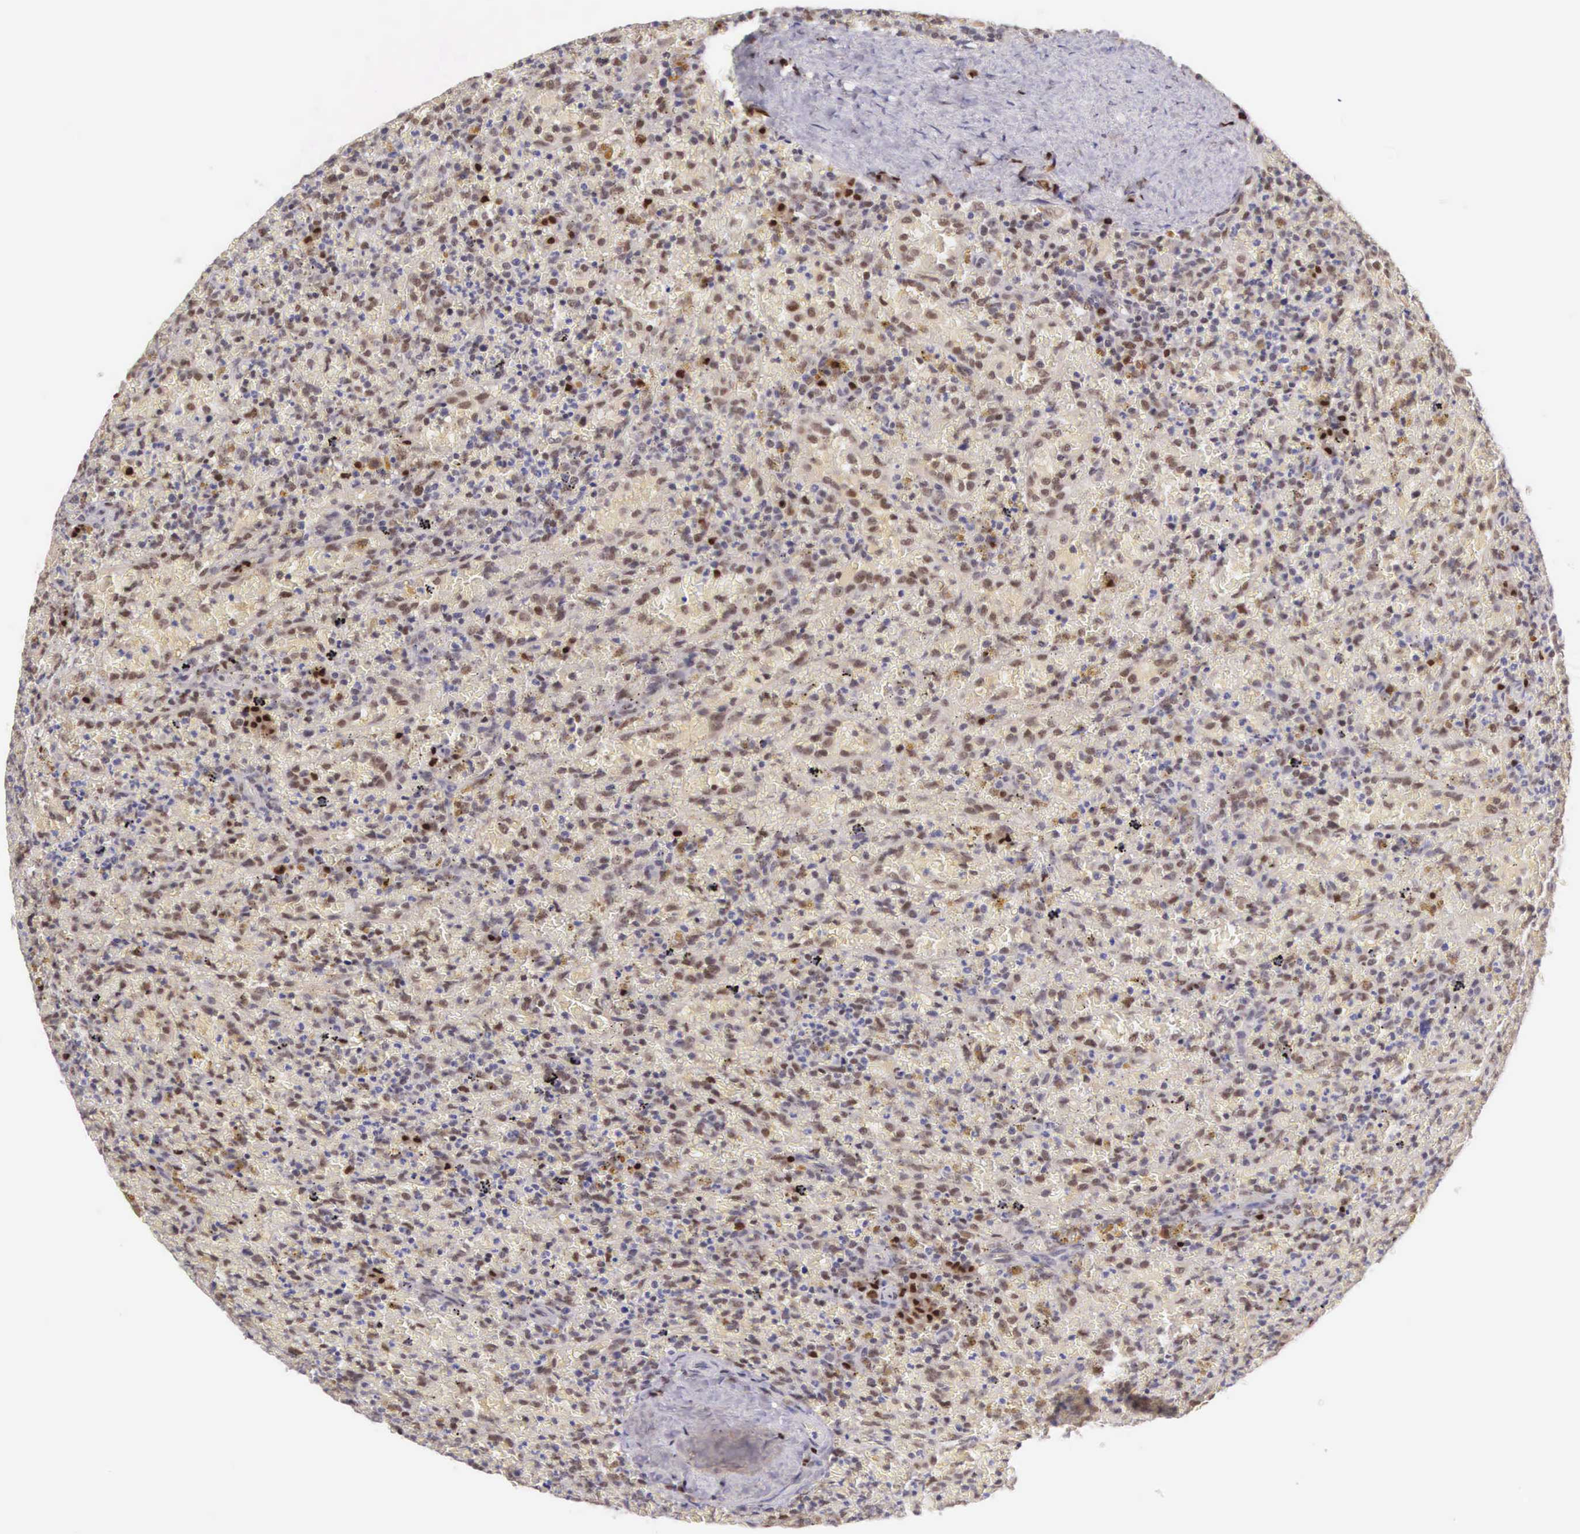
{"staining": {"intensity": "strong", "quantity": "25%-75%", "location": "cytoplasmic/membranous,nuclear"}, "tissue": "lymphoma", "cell_type": "Tumor cells", "image_type": "cancer", "snomed": [{"axis": "morphology", "description": "Malignant lymphoma, non-Hodgkin's type, High grade"}, {"axis": "topography", "description": "Spleen"}, {"axis": "topography", "description": "Lymph node"}], "caption": "Immunohistochemical staining of human lymphoma exhibits high levels of strong cytoplasmic/membranous and nuclear protein expression in about 25%-75% of tumor cells. Nuclei are stained in blue.", "gene": "CCDC117", "patient": {"sex": "female", "age": 70}}